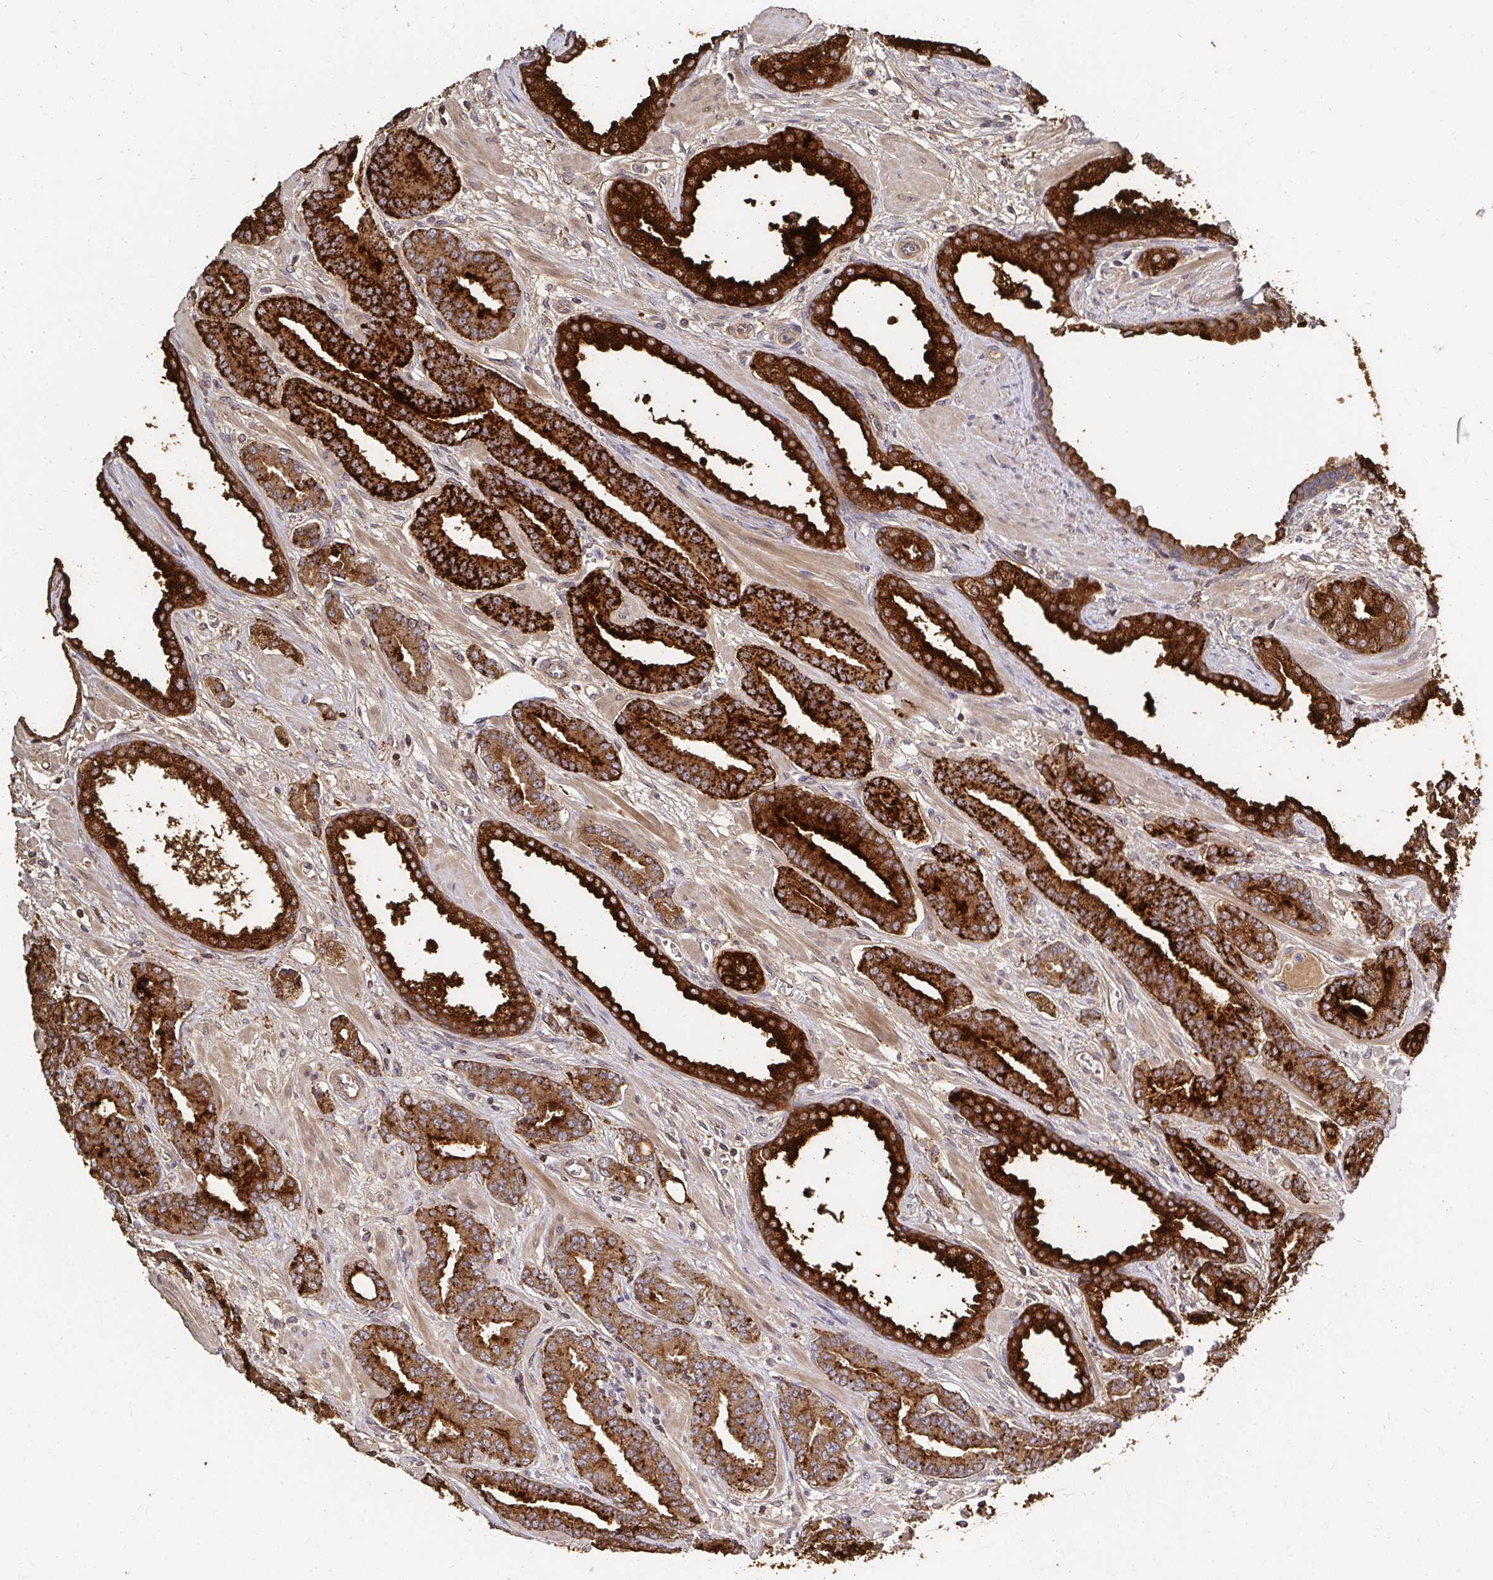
{"staining": {"intensity": "strong", "quantity": ">75%", "location": "cytoplasmic/membranous"}, "tissue": "prostate cancer", "cell_type": "Tumor cells", "image_type": "cancer", "snomed": [{"axis": "morphology", "description": "Adenocarcinoma, High grade"}, {"axis": "topography", "description": "Prostate"}], "caption": "Prostate cancer (adenocarcinoma (high-grade)) was stained to show a protein in brown. There is high levels of strong cytoplasmic/membranous expression in approximately >75% of tumor cells.", "gene": "APBB1", "patient": {"sex": "male", "age": 60}}